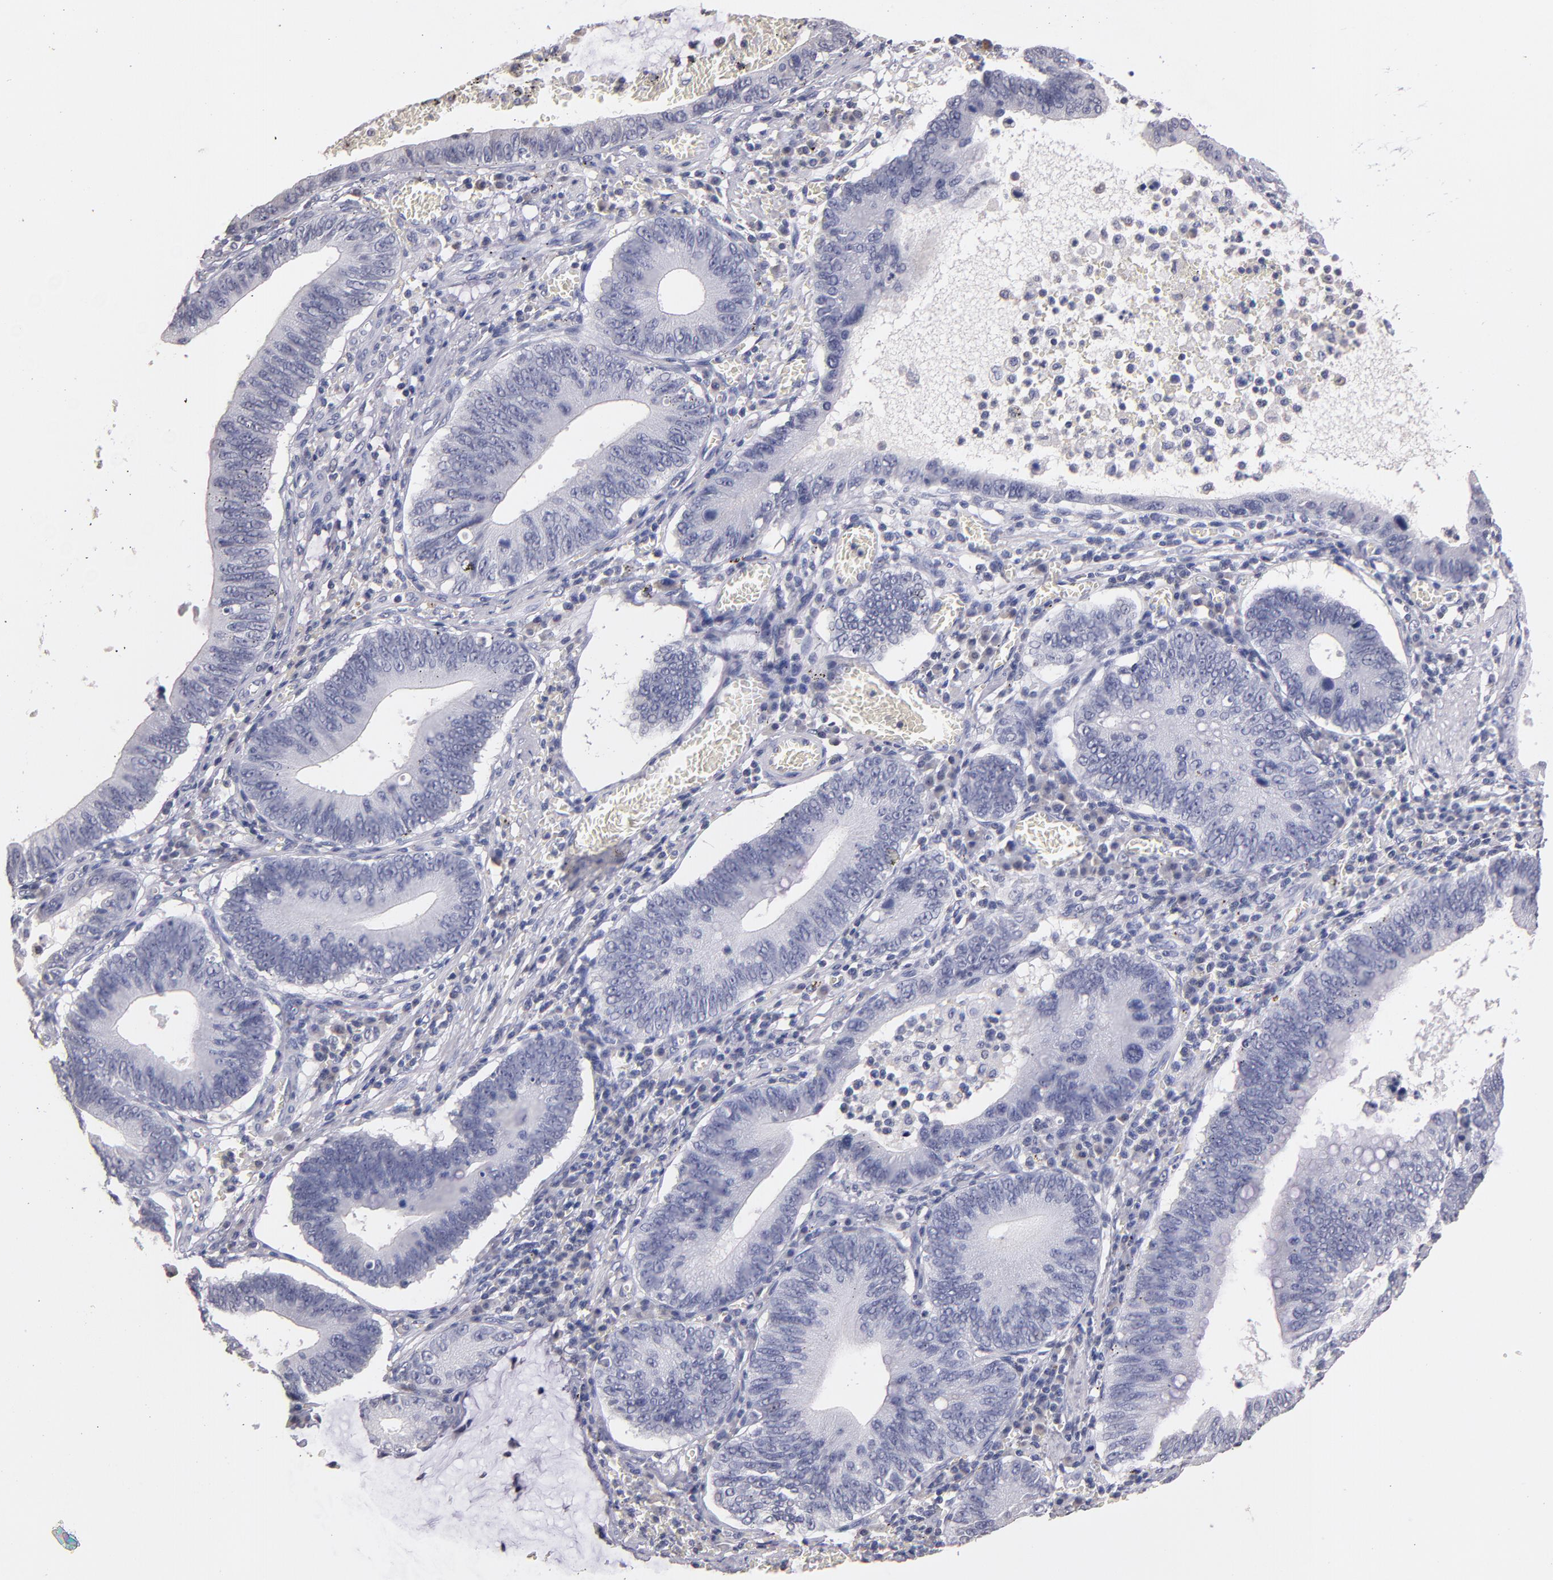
{"staining": {"intensity": "negative", "quantity": "none", "location": "none"}, "tissue": "stomach cancer", "cell_type": "Tumor cells", "image_type": "cancer", "snomed": [{"axis": "morphology", "description": "Adenocarcinoma, NOS"}, {"axis": "topography", "description": "Stomach"}, {"axis": "topography", "description": "Gastric cardia"}], "caption": "High magnification brightfield microscopy of stomach cancer stained with DAB (3,3'-diaminobenzidine) (brown) and counterstained with hematoxylin (blue): tumor cells show no significant staining.", "gene": "SOX10", "patient": {"sex": "male", "age": 59}}